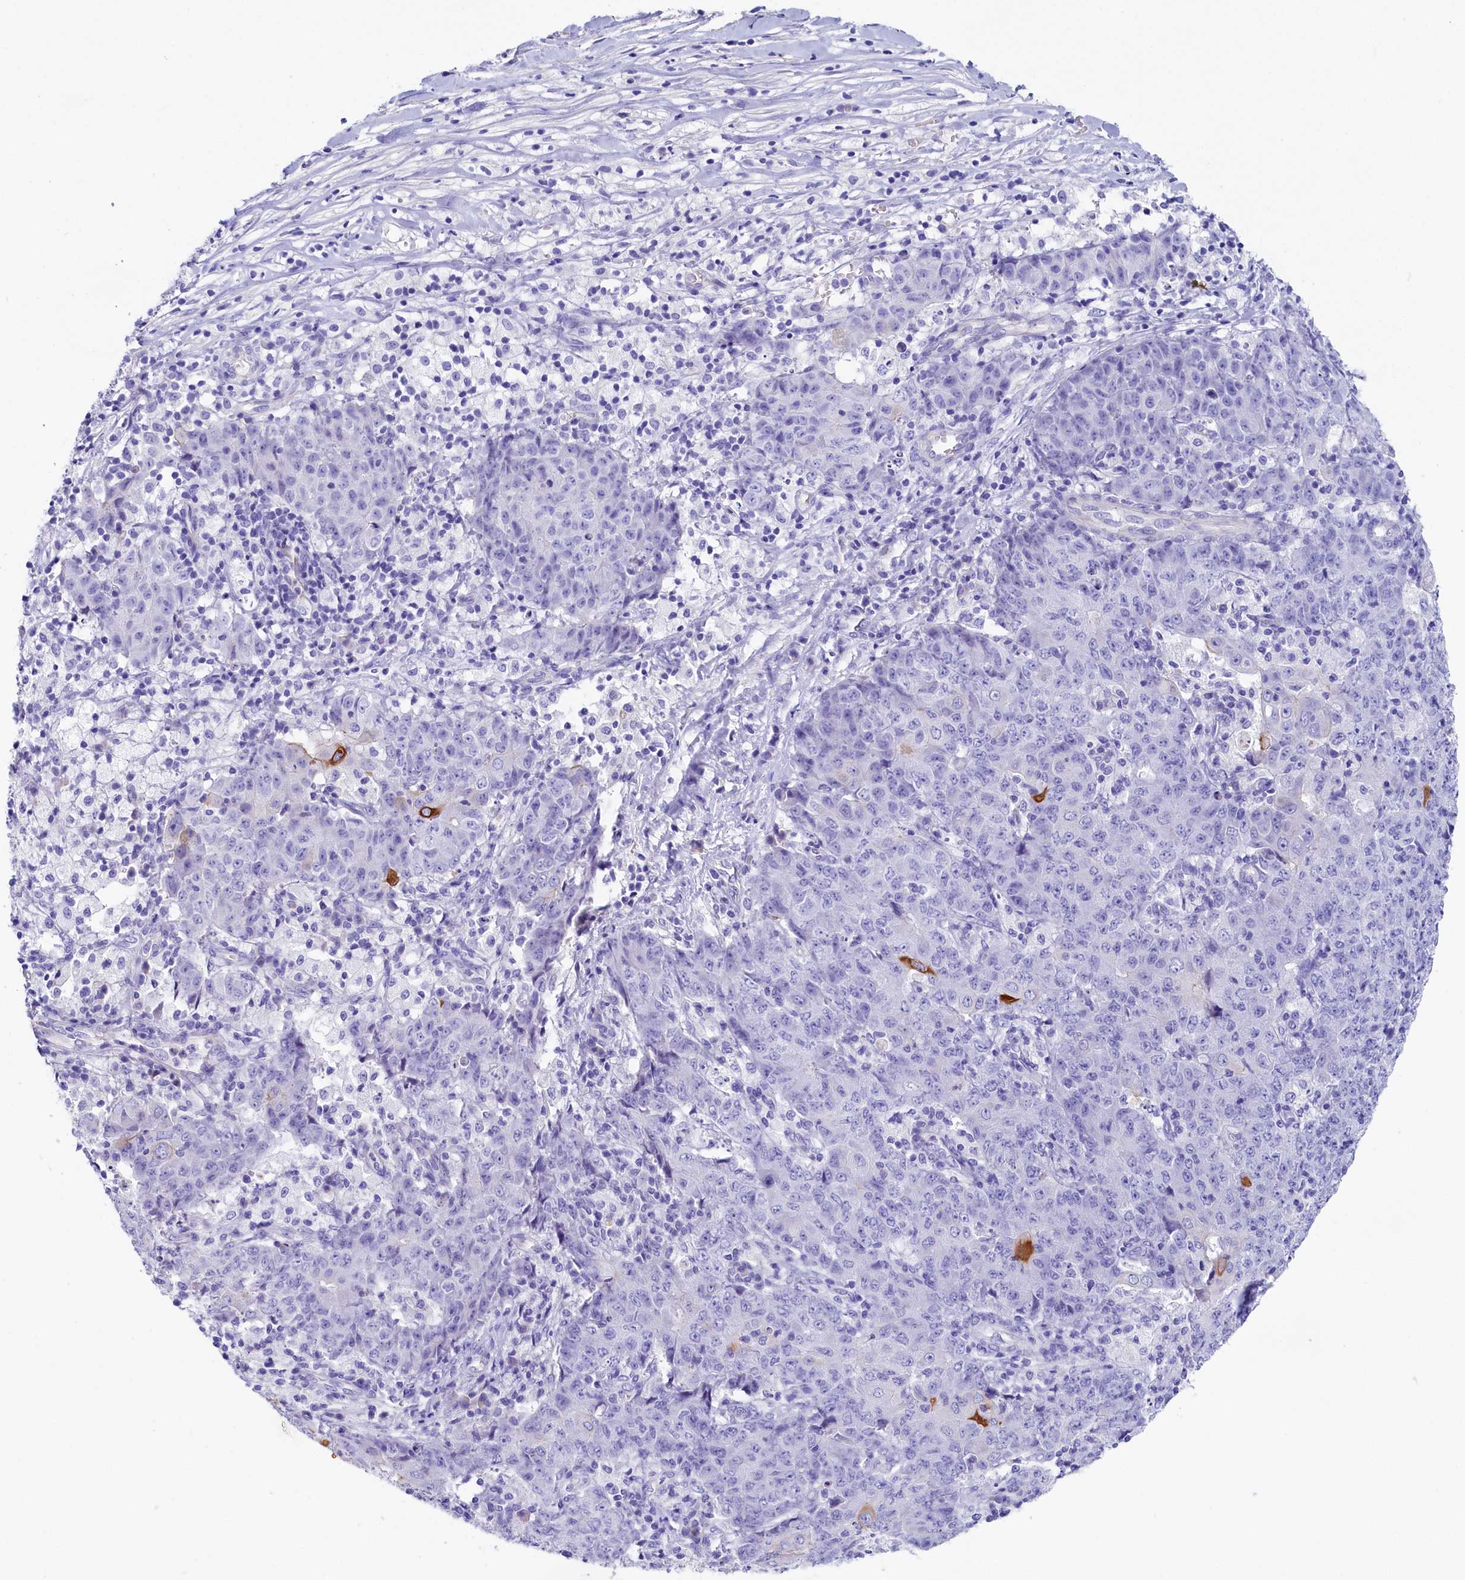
{"staining": {"intensity": "strong", "quantity": "<25%", "location": "cytoplasmic/membranous"}, "tissue": "ovarian cancer", "cell_type": "Tumor cells", "image_type": "cancer", "snomed": [{"axis": "morphology", "description": "Carcinoma, endometroid"}, {"axis": "topography", "description": "Ovary"}], "caption": "High-power microscopy captured an immunohistochemistry (IHC) histopathology image of endometroid carcinoma (ovarian), revealing strong cytoplasmic/membranous positivity in about <25% of tumor cells. (Brightfield microscopy of DAB IHC at high magnification).", "gene": "SULT2A1", "patient": {"sex": "female", "age": 42}}